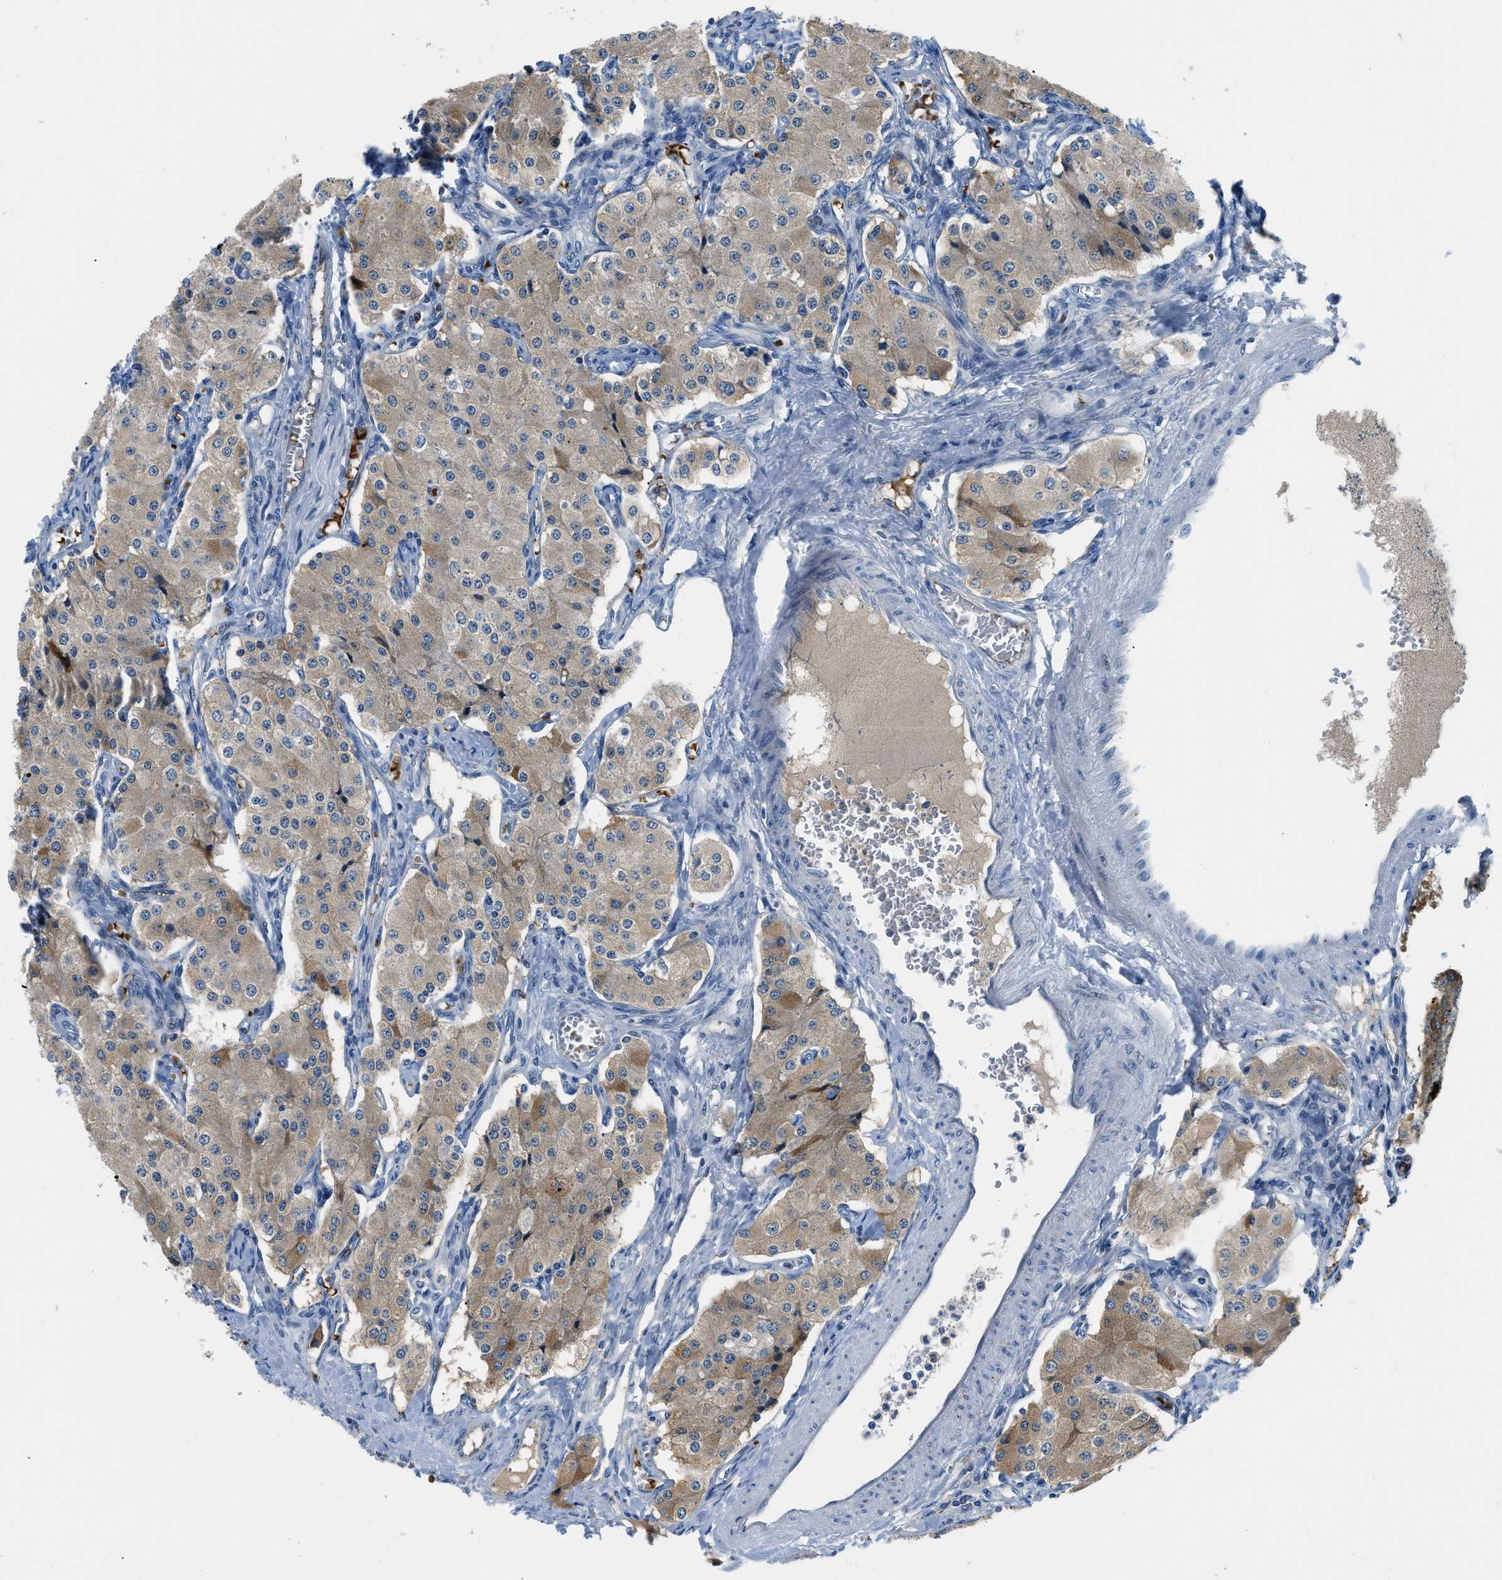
{"staining": {"intensity": "moderate", "quantity": ">75%", "location": "cytoplasmic/membranous"}, "tissue": "carcinoid", "cell_type": "Tumor cells", "image_type": "cancer", "snomed": [{"axis": "morphology", "description": "Carcinoid, malignant, NOS"}, {"axis": "topography", "description": "Colon"}], "caption": "Moderate cytoplasmic/membranous positivity is identified in about >75% of tumor cells in carcinoid (malignant). The staining was performed using DAB (3,3'-diaminobenzidine) to visualize the protein expression in brown, while the nuclei were stained in blue with hematoxylin (Magnification: 20x).", "gene": "ADGRE3", "patient": {"sex": "female", "age": 52}}